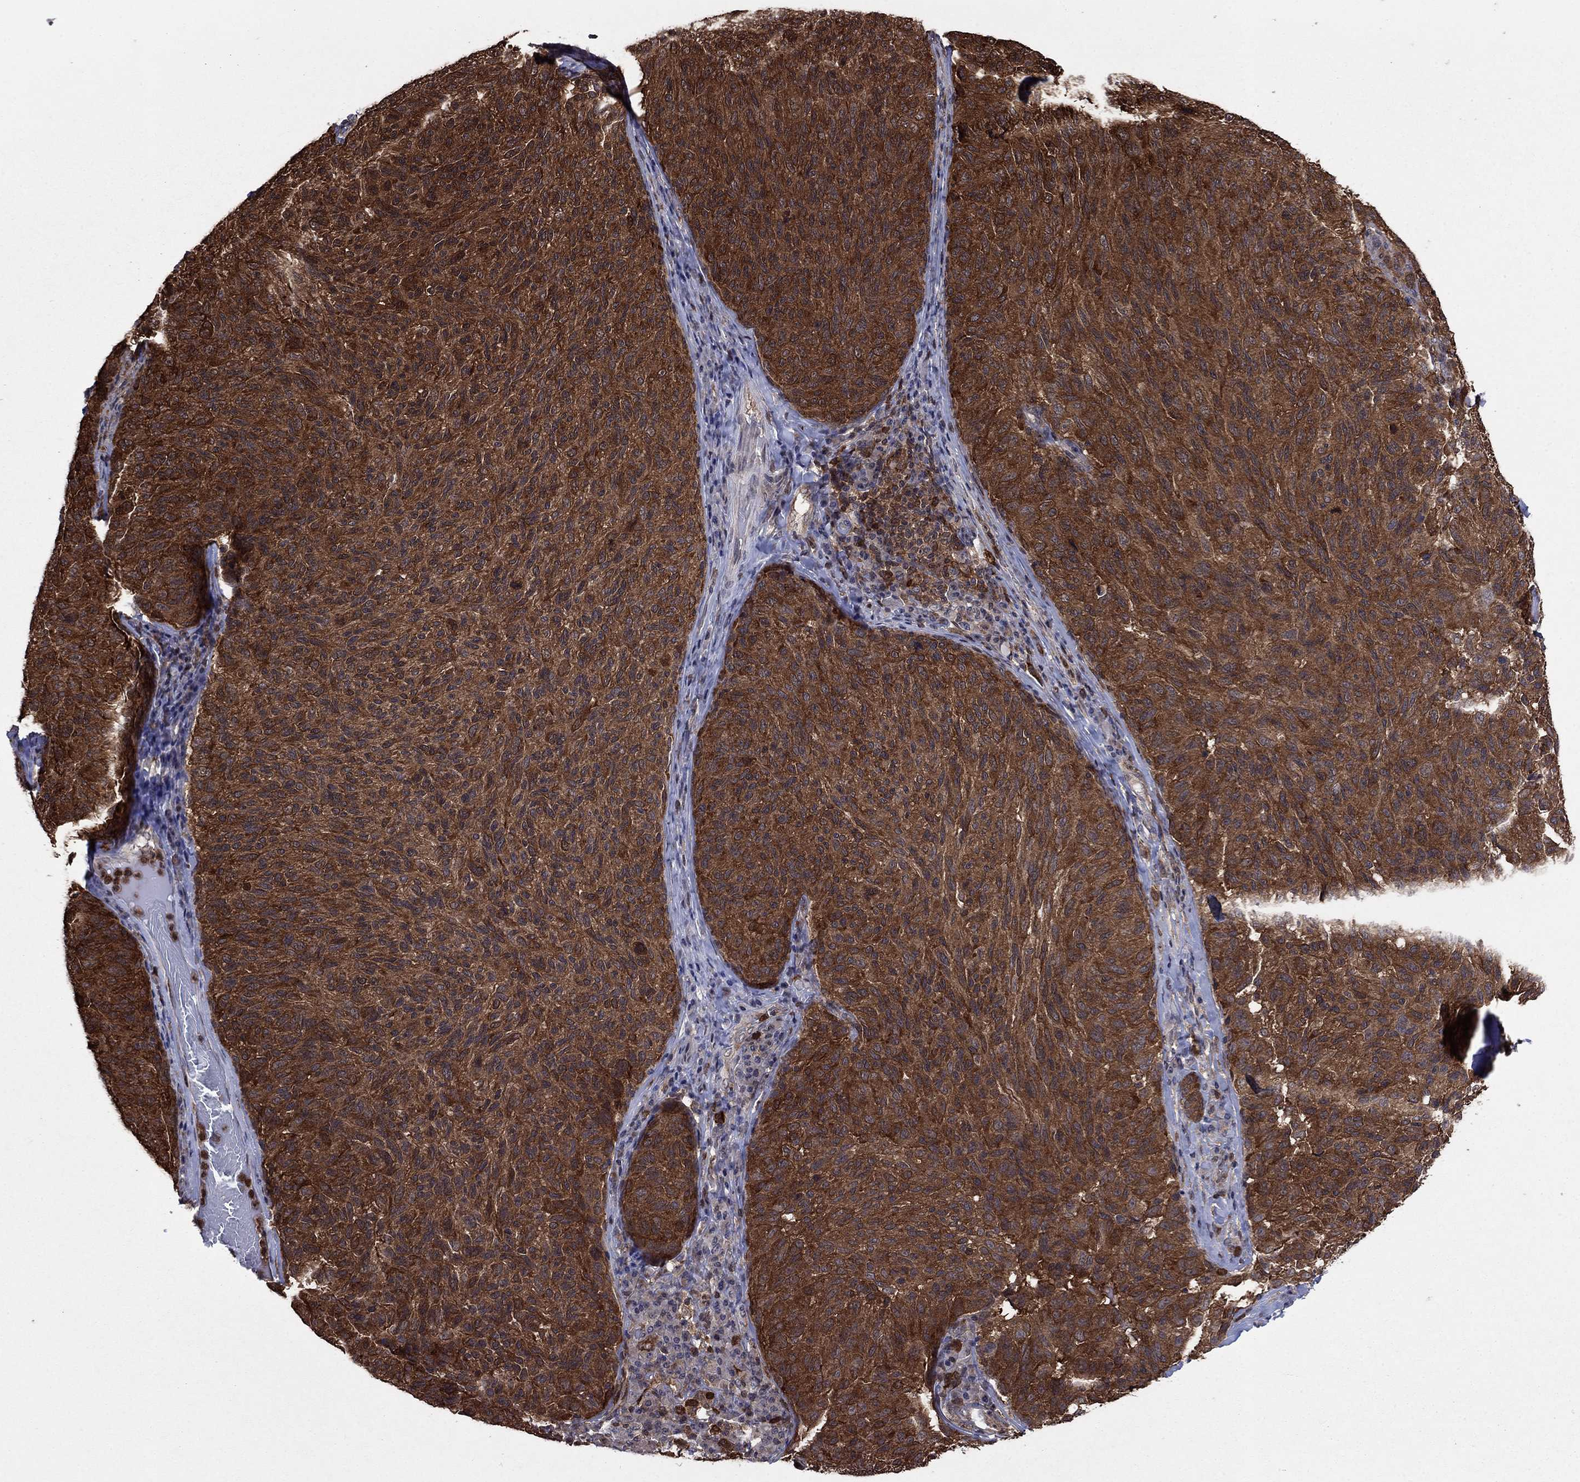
{"staining": {"intensity": "strong", "quantity": ">75%", "location": "cytoplasmic/membranous"}, "tissue": "melanoma", "cell_type": "Tumor cells", "image_type": "cancer", "snomed": [{"axis": "morphology", "description": "Malignant melanoma, NOS"}, {"axis": "topography", "description": "Skin"}], "caption": "Tumor cells exhibit strong cytoplasmic/membranous staining in approximately >75% of cells in malignant melanoma. The staining was performed using DAB, with brown indicating positive protein expression. Nuclei are stained blue with hematoxylin.", "gene": "CACYBP", "patient": {"sex": "female", "age": 73}}